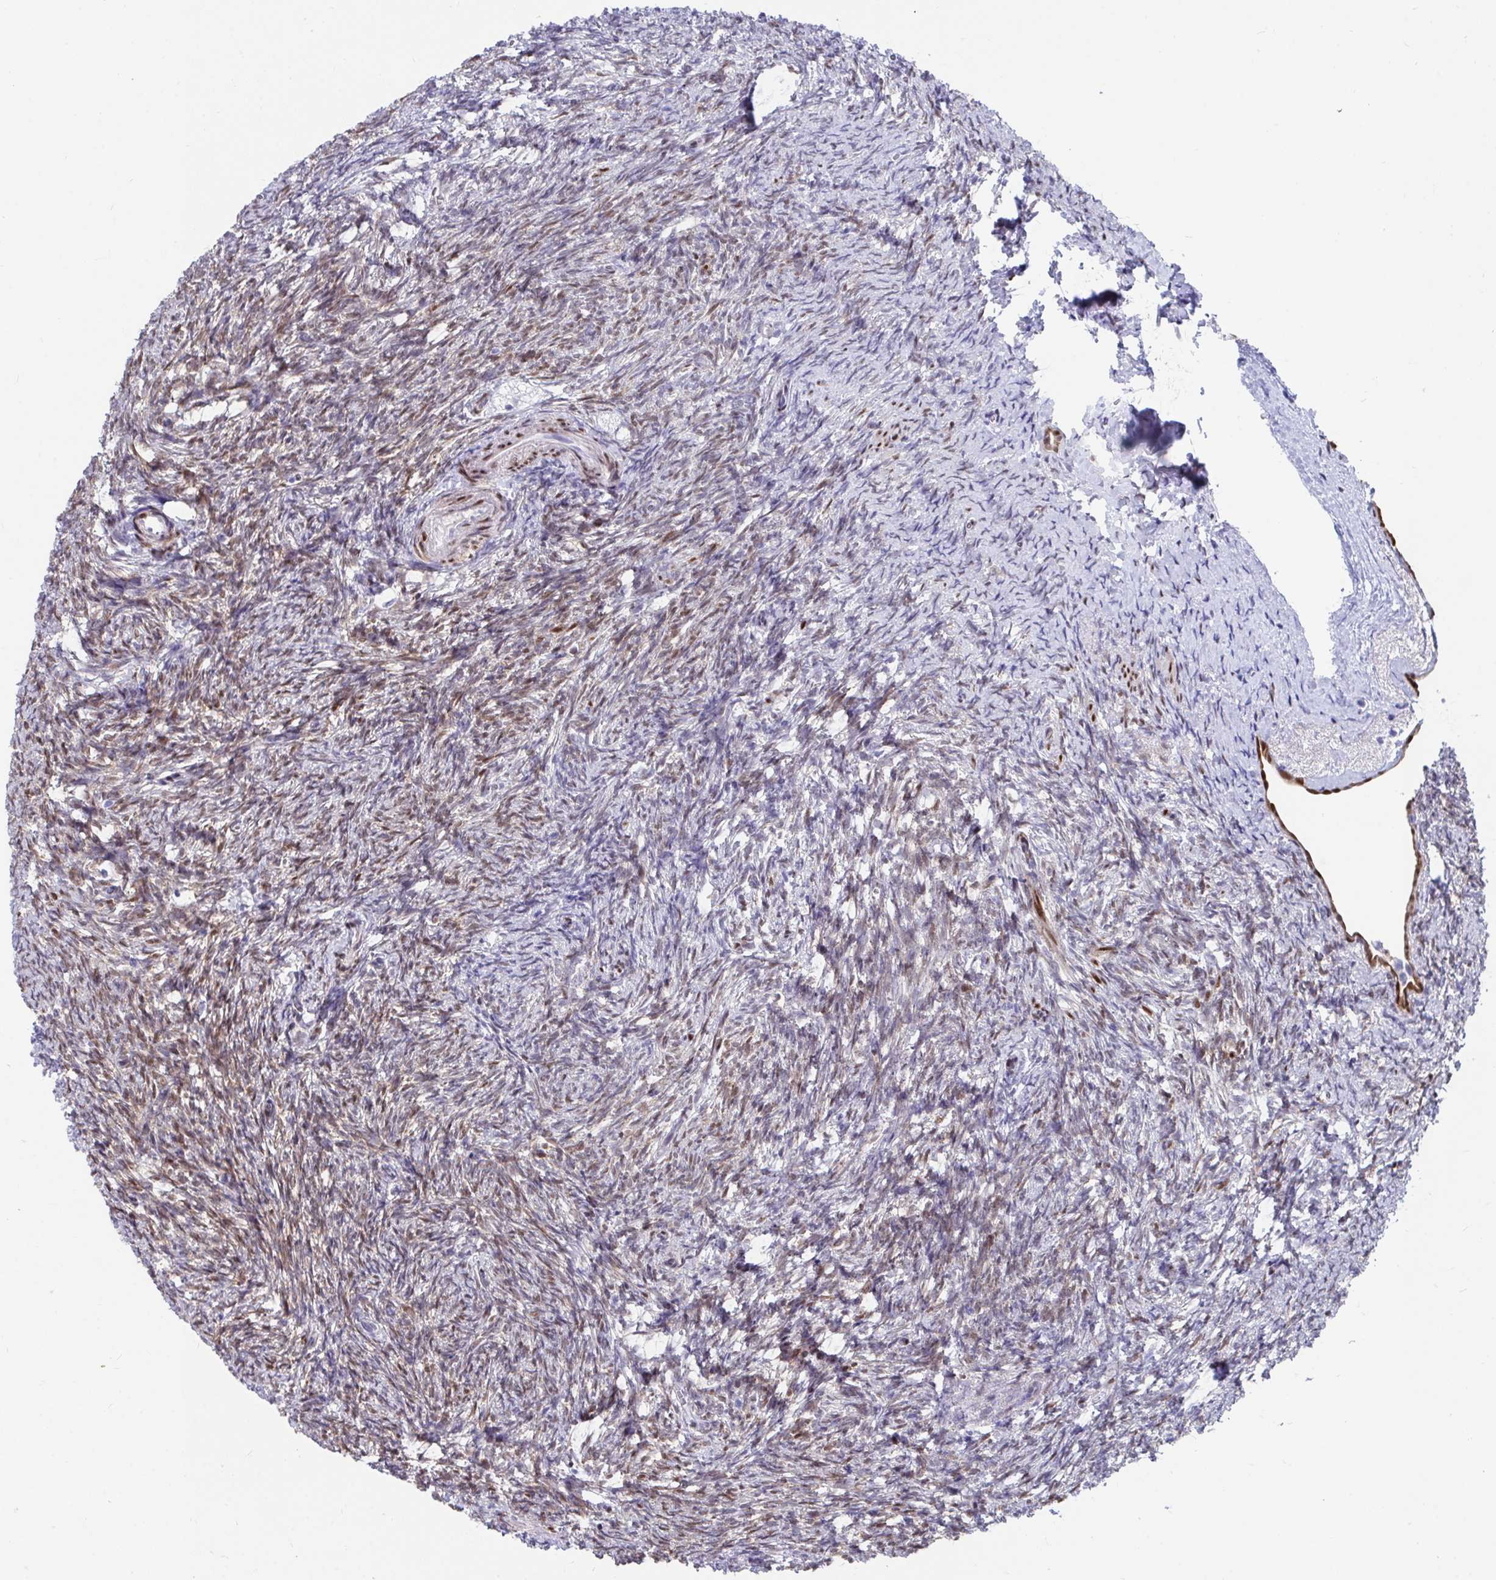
{"staining": {"intensity": "negative", "quantity": "none", "location": "none"}, "tissue": "ovary", "cell_type": "Follicle cells", "image_type": "normal", "snomed": [{"axis": "morphology", "description": "Normal tissue, NOS"}, {"axis": "topography", "description": "Ovary"}], "caption": "DAB (3,3'-diaminobenzidine) immunohistochemical staining of normal ovary reveals no significant staining in follicle cells.", "gene": "RBPMS", "patient": {"sex": "female", "age": 41}}